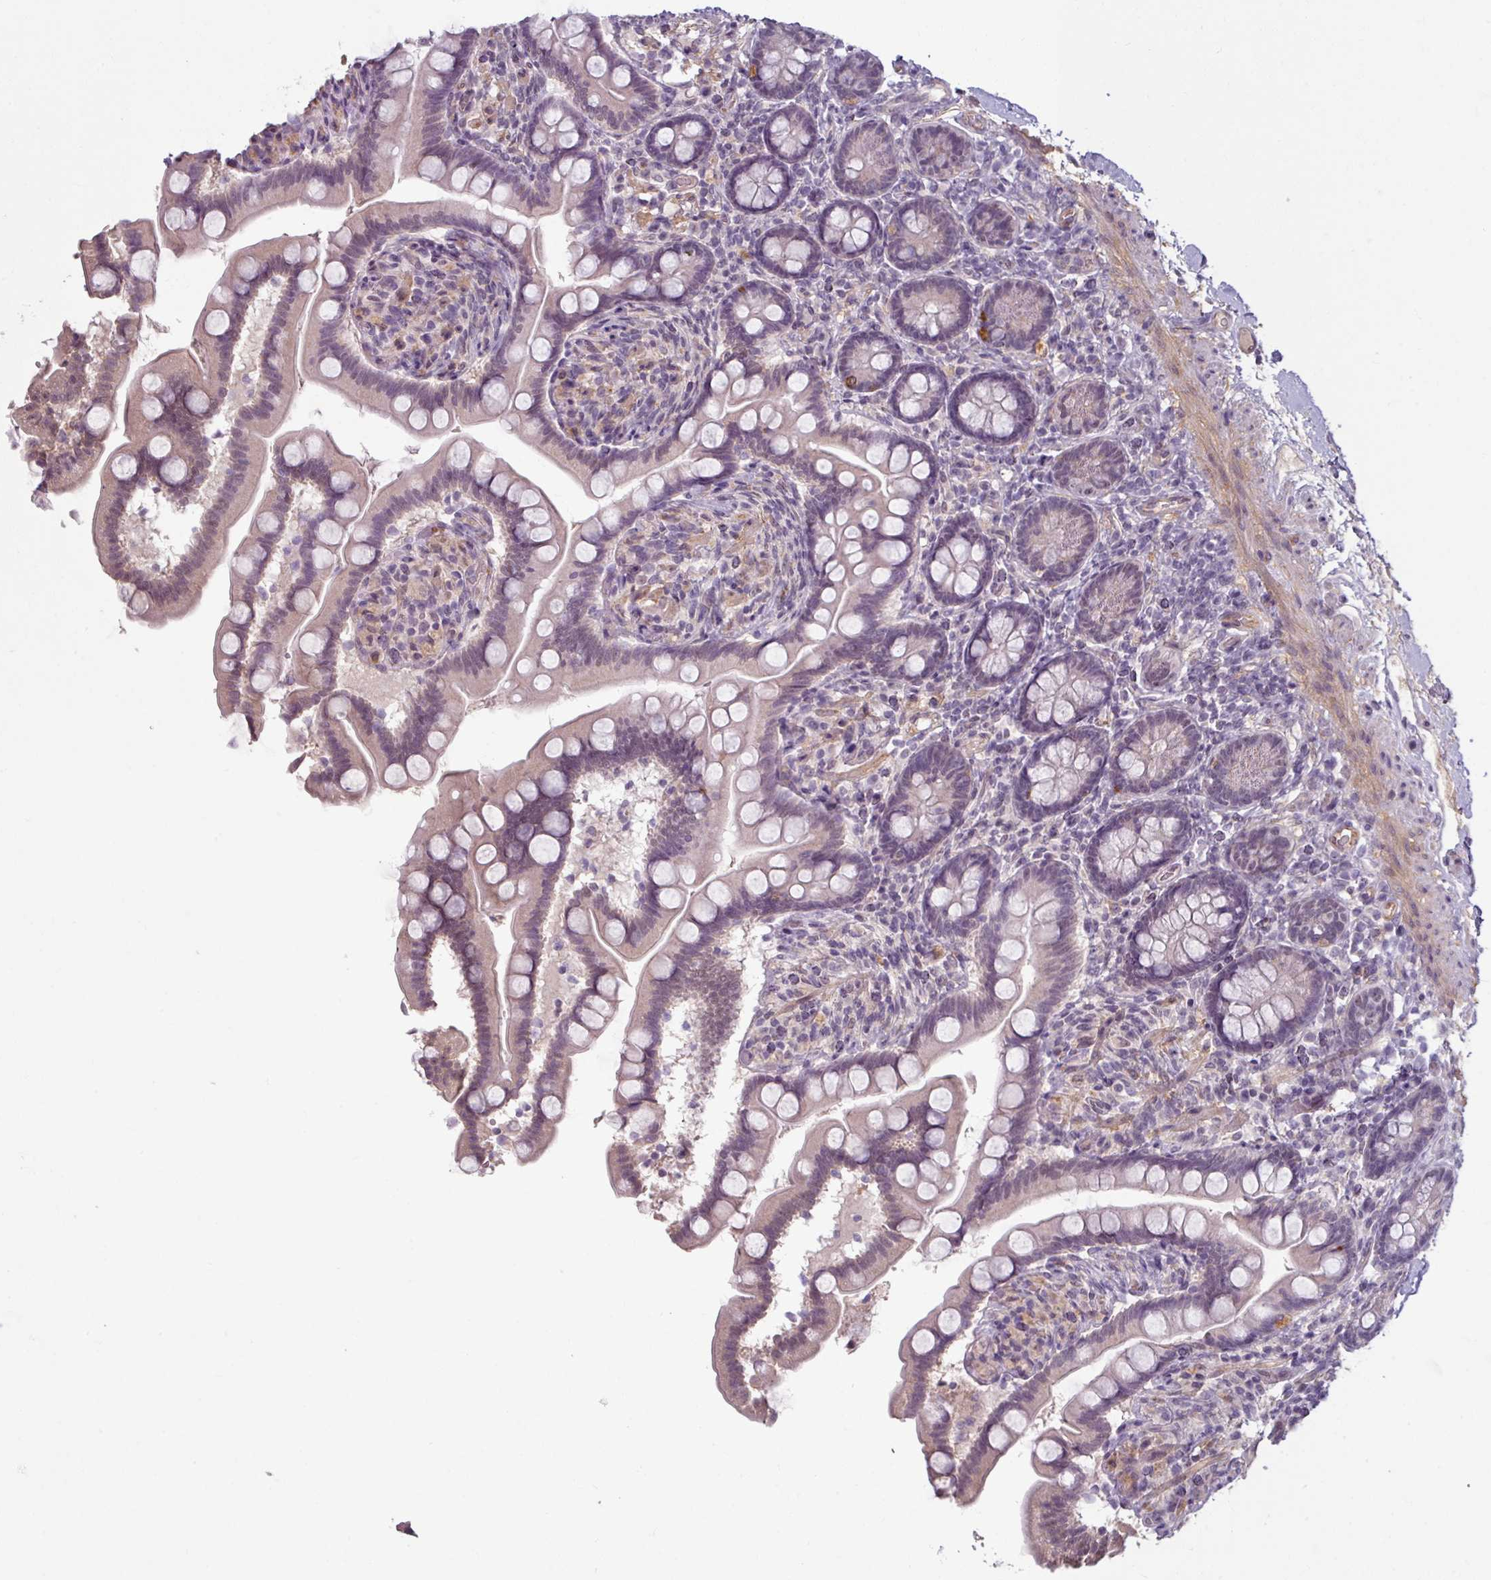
{"staining": {"intensity": "weak", "quantity": "25%-75%", "location": "cytoplasmic/membranous,nuclear"}, "tissue": "small intestine", "cell_type": "Glandular cells", "image_type": "normal", "snomed": [{"axis": "morphology", "description": "Normal tissue, NOS"}, {"axis": "topography", "description": "Small intestine"}], "caption": "The immunohistochemical stain labels weak cytoplasmic/membranous,nuclear positivity in glandular cells of unremarkable small intestine.", "gene": "UVSSA", "patient": {"sex": "female", "age": 64}}